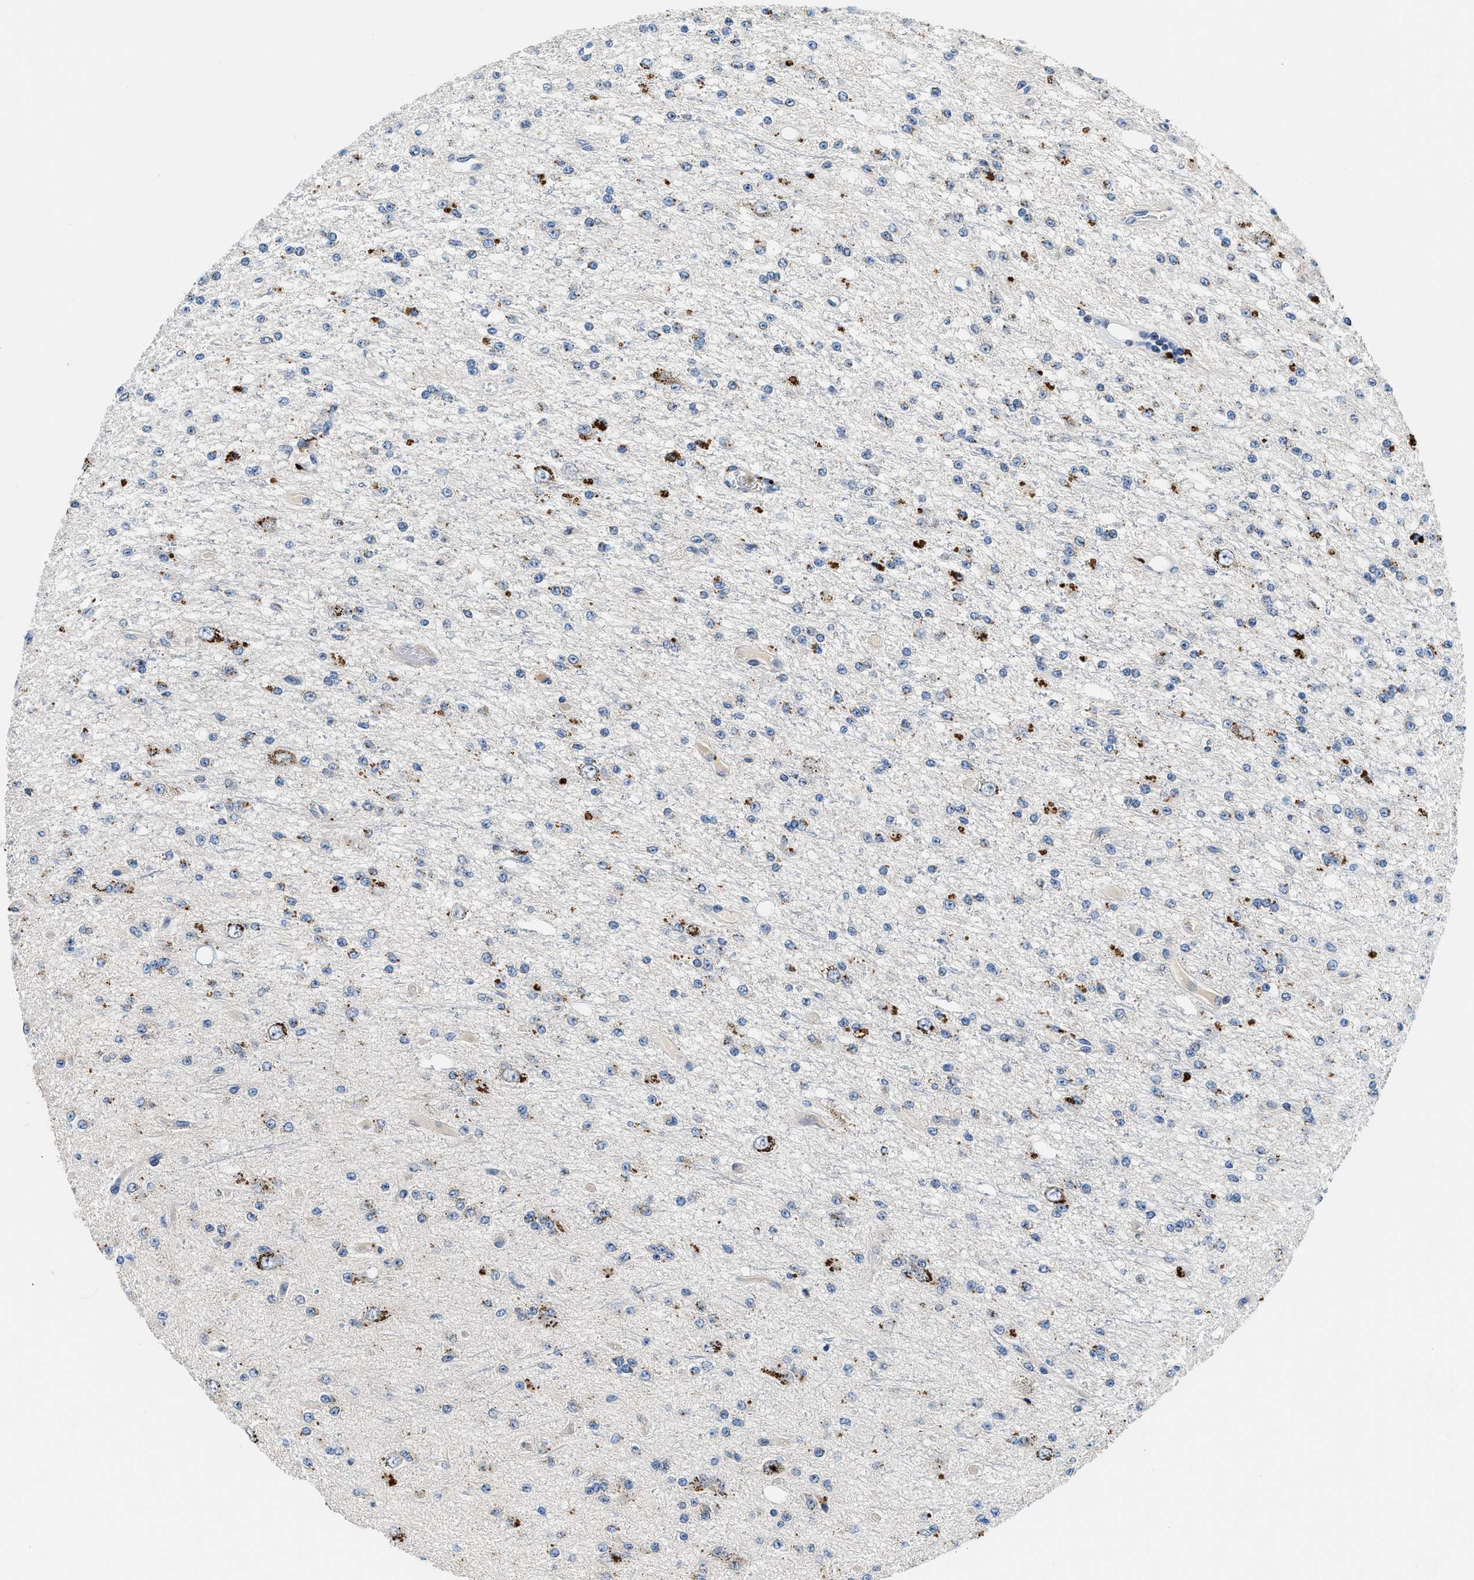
{"staining": {"intensity": "negative", "quantity": "none", "location": "none"}, "tissue": "glioma", "cell_type": "Tumor cells", "image_type": "cancer", "snomed": [{"axis": "morphology", "description": "Glioma, malignant, Low grade"}, {"axis": "topography", "description": "Brain"}], "caption": "Tumor cells are negative for protein expression in human malignant low-grade glioma. (DAB (3,3'-diaminobenzidine) IHC visualized using brightfield microscopy, high magnification).", "gene": "ADGRE3", "patient": {"sex": "male", "age": 38}}